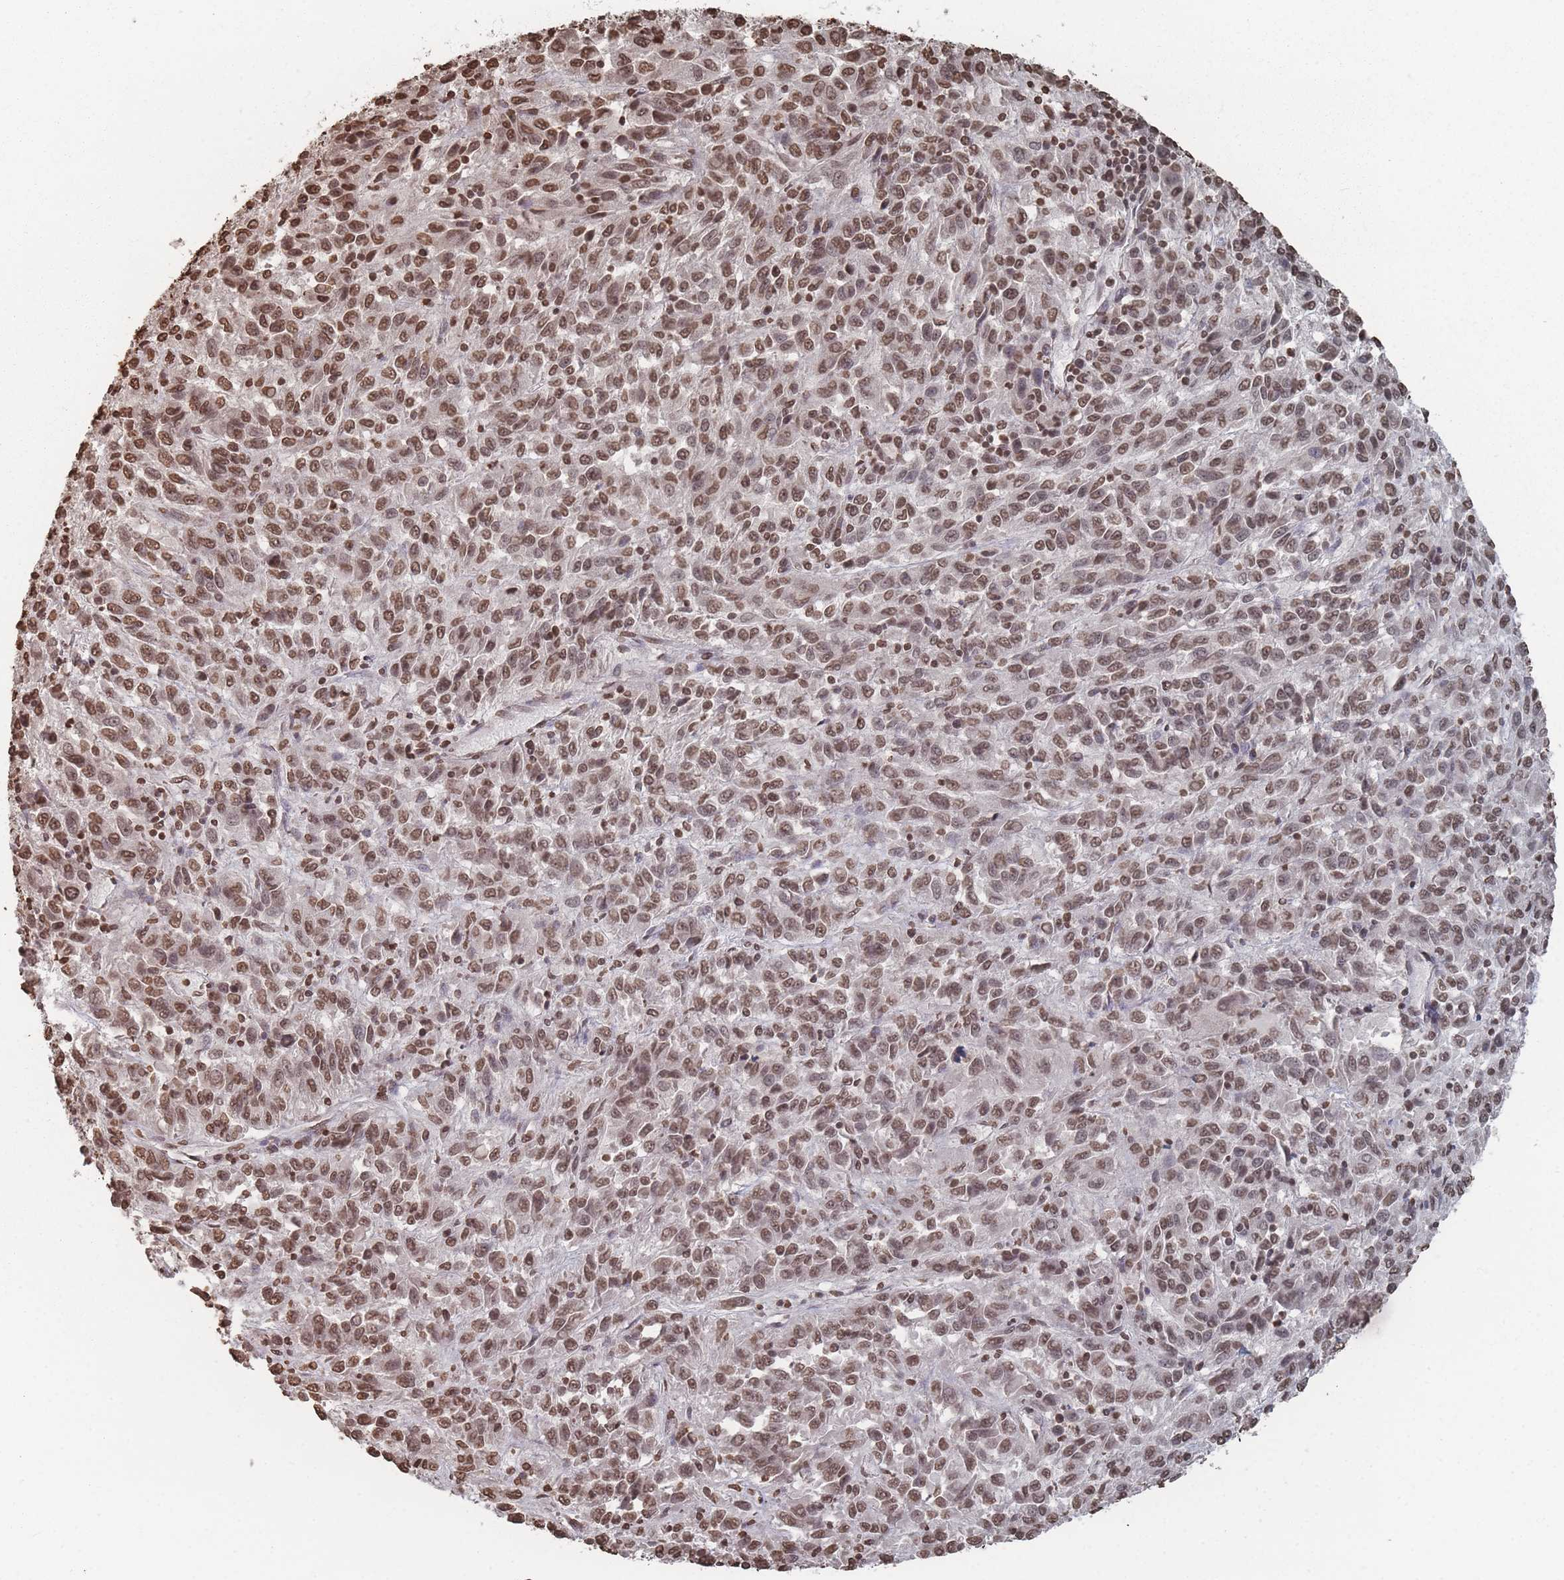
{"staining": {"intensity": "moderate", "quantity": ">75%", "location": "nuclear"}, "tissue": "melanoma", "cell_type": "Tumor cells", "image_type": "cancer", "snomed": [{"axis": "morphology", "description": "Malignant melanoma, Metastatic site"}, {"axis": "topography", "description": "Lung"}], "caption": "About >75% of tumor cells in human melanoma exhibit moderate nuclear protein expression as visualized by brown immunohistochemical staining.", "gene": "PLEKHG5", "patient": {"sex": "male", "age": 64}}